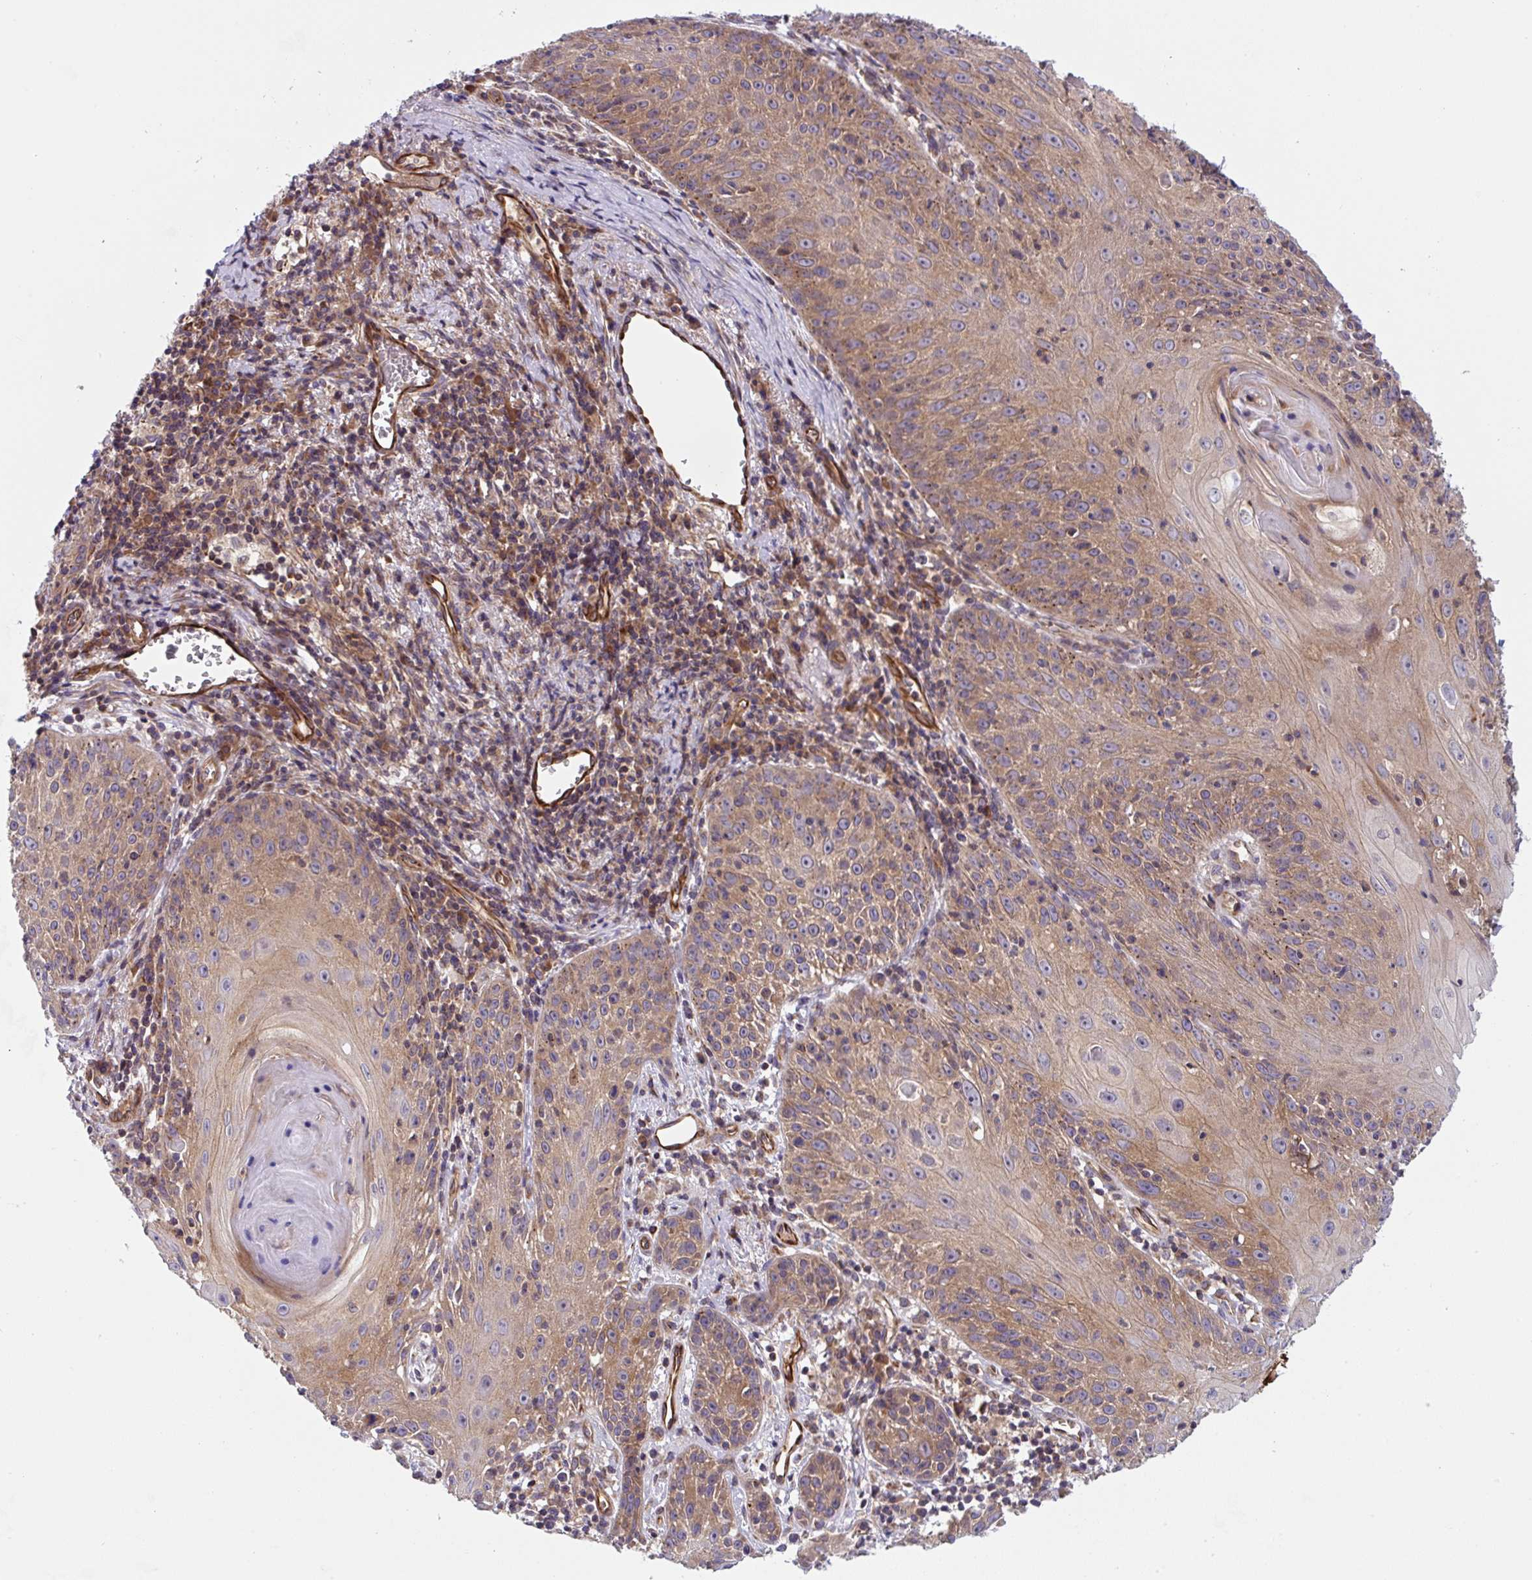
{"staining": {"intensity": "moderate", "quantity": ">75%", "location": "cytoplasmic/membranous"}, "tissue": "skin cancer", "cell_type": "Tumor cells", "image_type": "cancer", "snomed": [{"axis": "morphology", "description": "Squamous cell carcinoma, NOS"}, {"axis": "topography", "description": "Skin"}, {"axis": "topography", "description": "Vulva"}], "caption": "Moderate cytoplasmic/membranous protein expression is appreciated in approximately >75% of tumor cells in skin squamous cell carcinoma.", "gene": "APOBEC3D", "patient": {"sex": "female", "age": 76}}